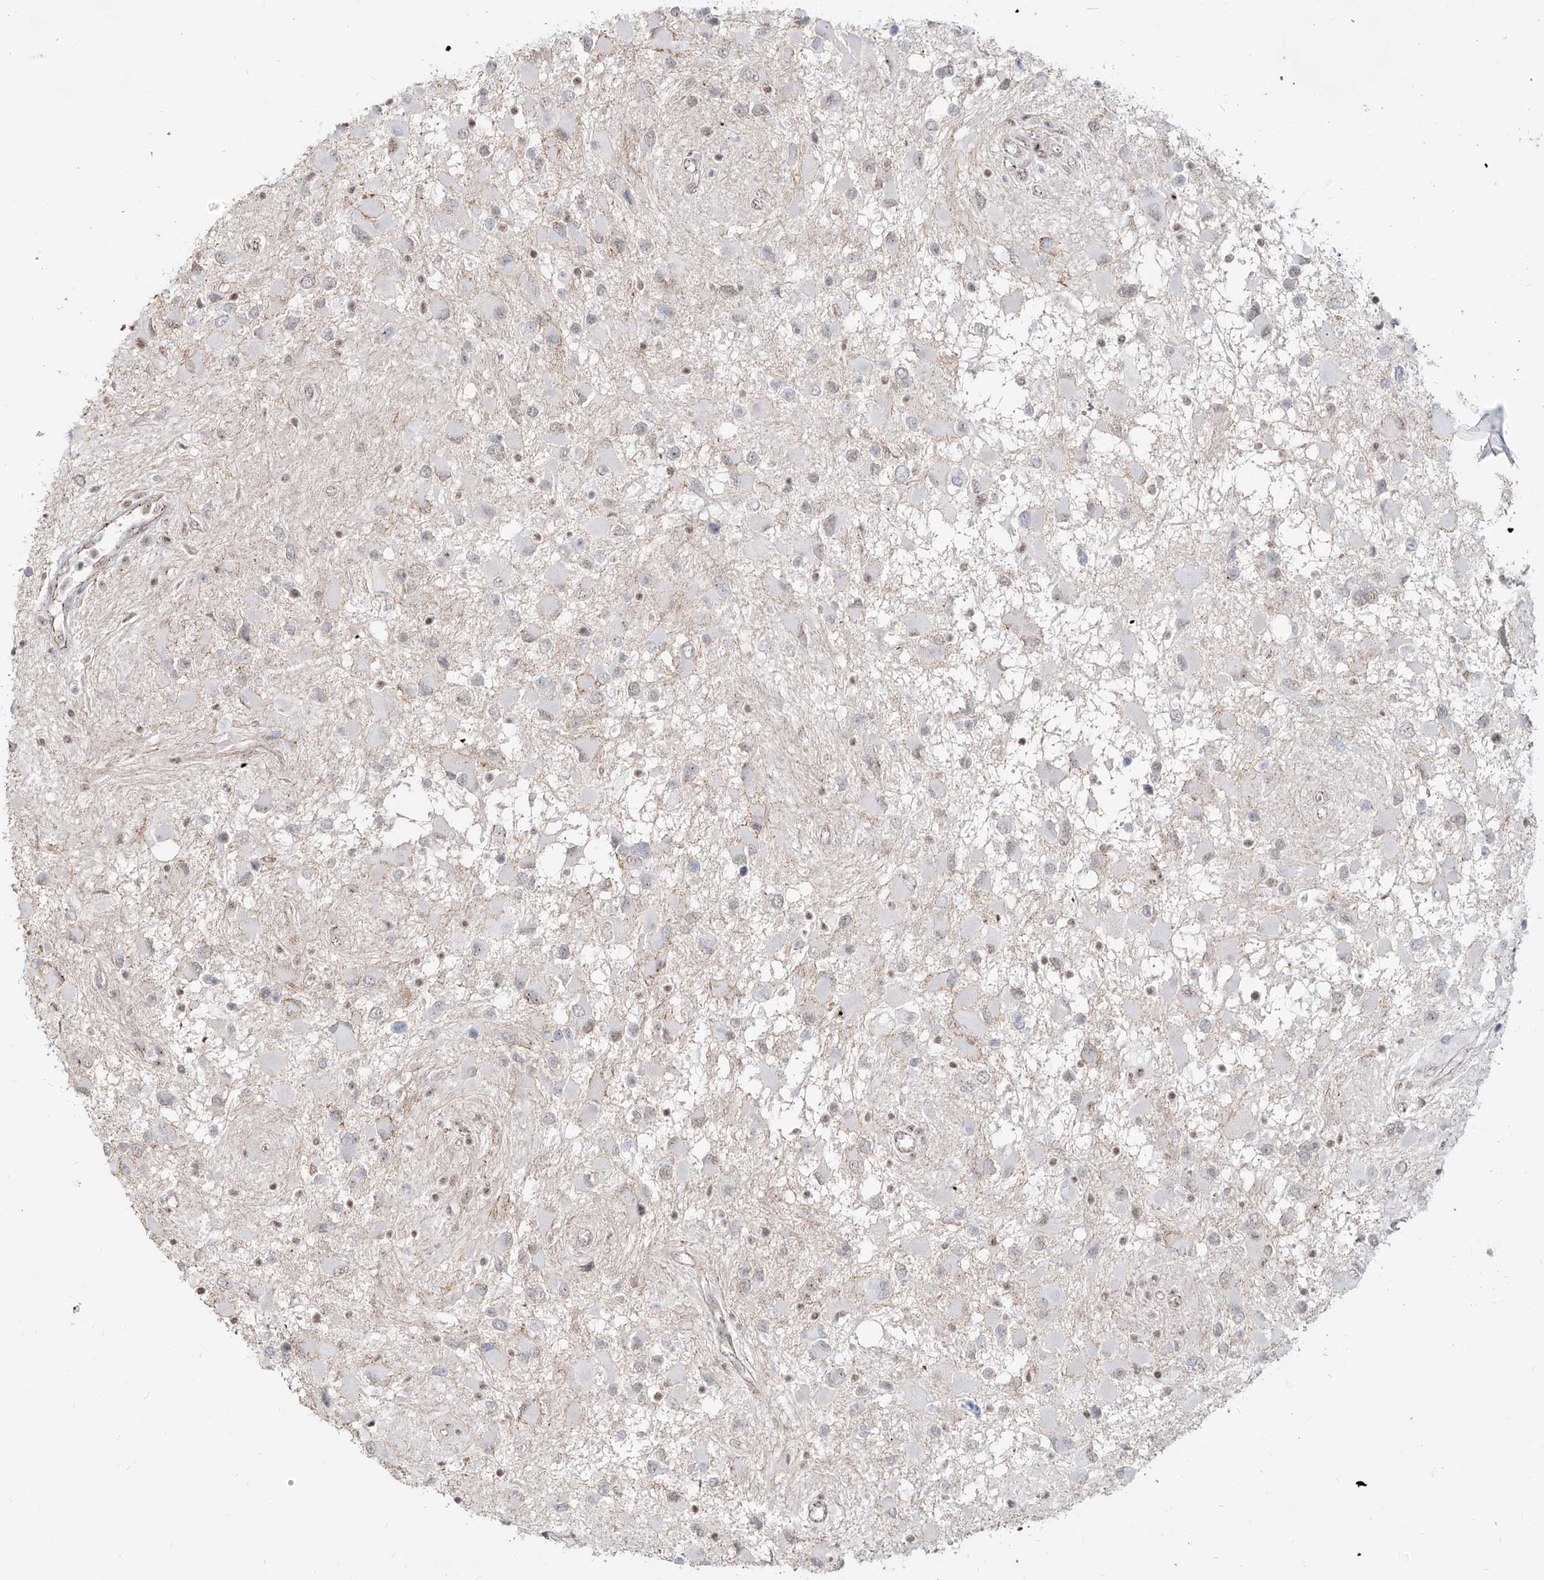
{"staining": {"intensity": "negative", "quantity": "none", "location": "none"}, "tissue": "glioma", "cell_type": "Tumor cells", "image_type": "cancer", "snomed": [{"axis": "morphology", "description": "Glioma, malignant, High grade"}, {"axis": "topography", "description": "Brain"}], "caption": "Human glioma stained for a protein using IHC reveals no expression in tumor cells.", "gene": "ZNF710", "patient": {"sex": "male", "age": 53}}